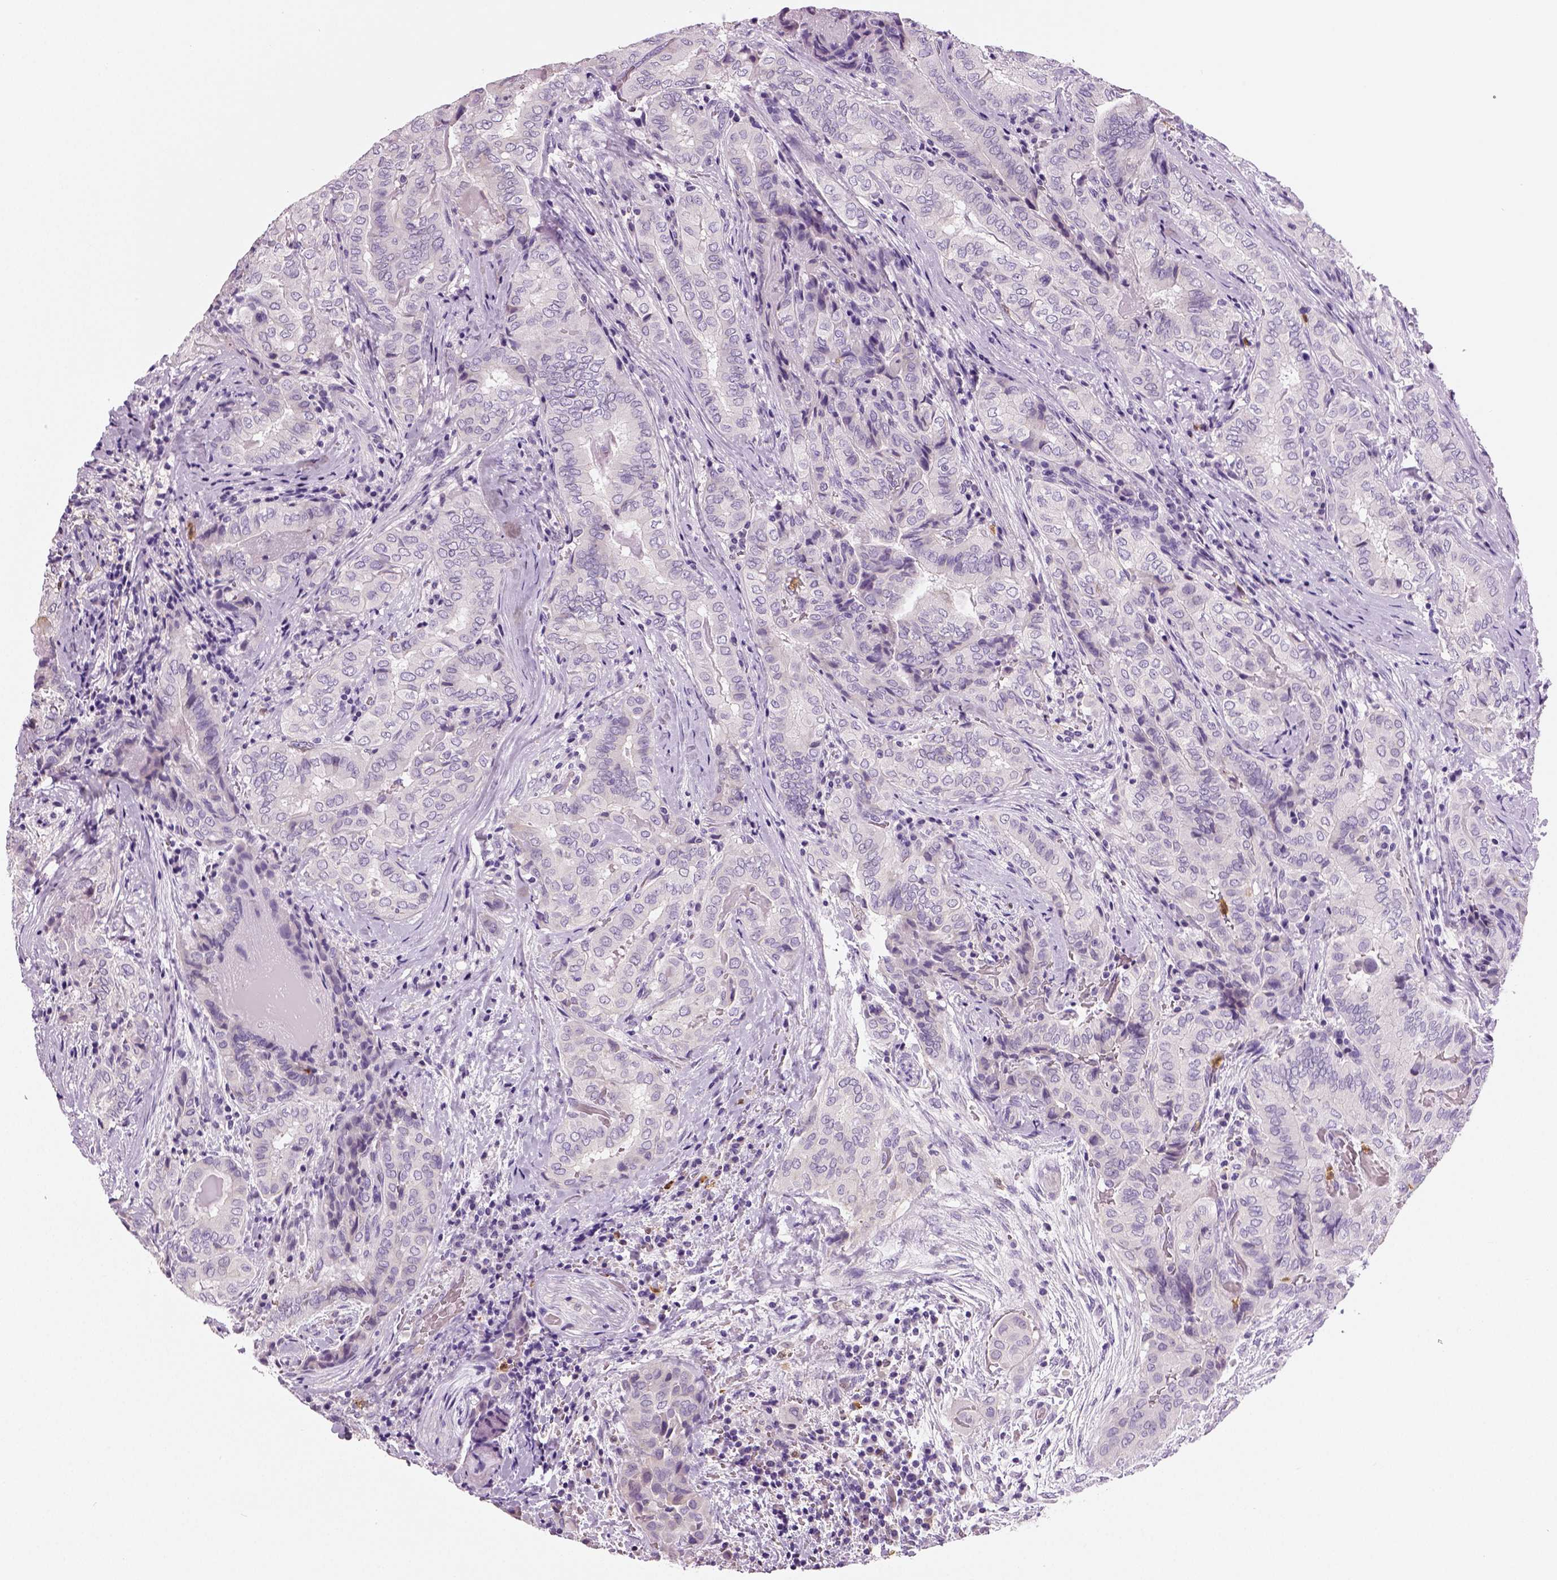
{"staining": {"intensity": "negative", "quantity": "none", "location": "none"}, "tissue": "thyroid cancer", "cell_type": "Tumor cells", "image_type": "cancer", "snomed": [{"axis": "morphology", "description": "Papillary adenocarcinoma, NOS"}, {"axis": "topography", "description": "Thyroid gland"}], "caption": "Immunohistochemistry photomicrograph of neoplastic tissue: human thyroid cancer (papillary adenocarcinoma) stained with DAB shows no significant protein staining in tumor cells.", "gene": "NECAB2", "patient": {"sex": "female", "age": 61}}